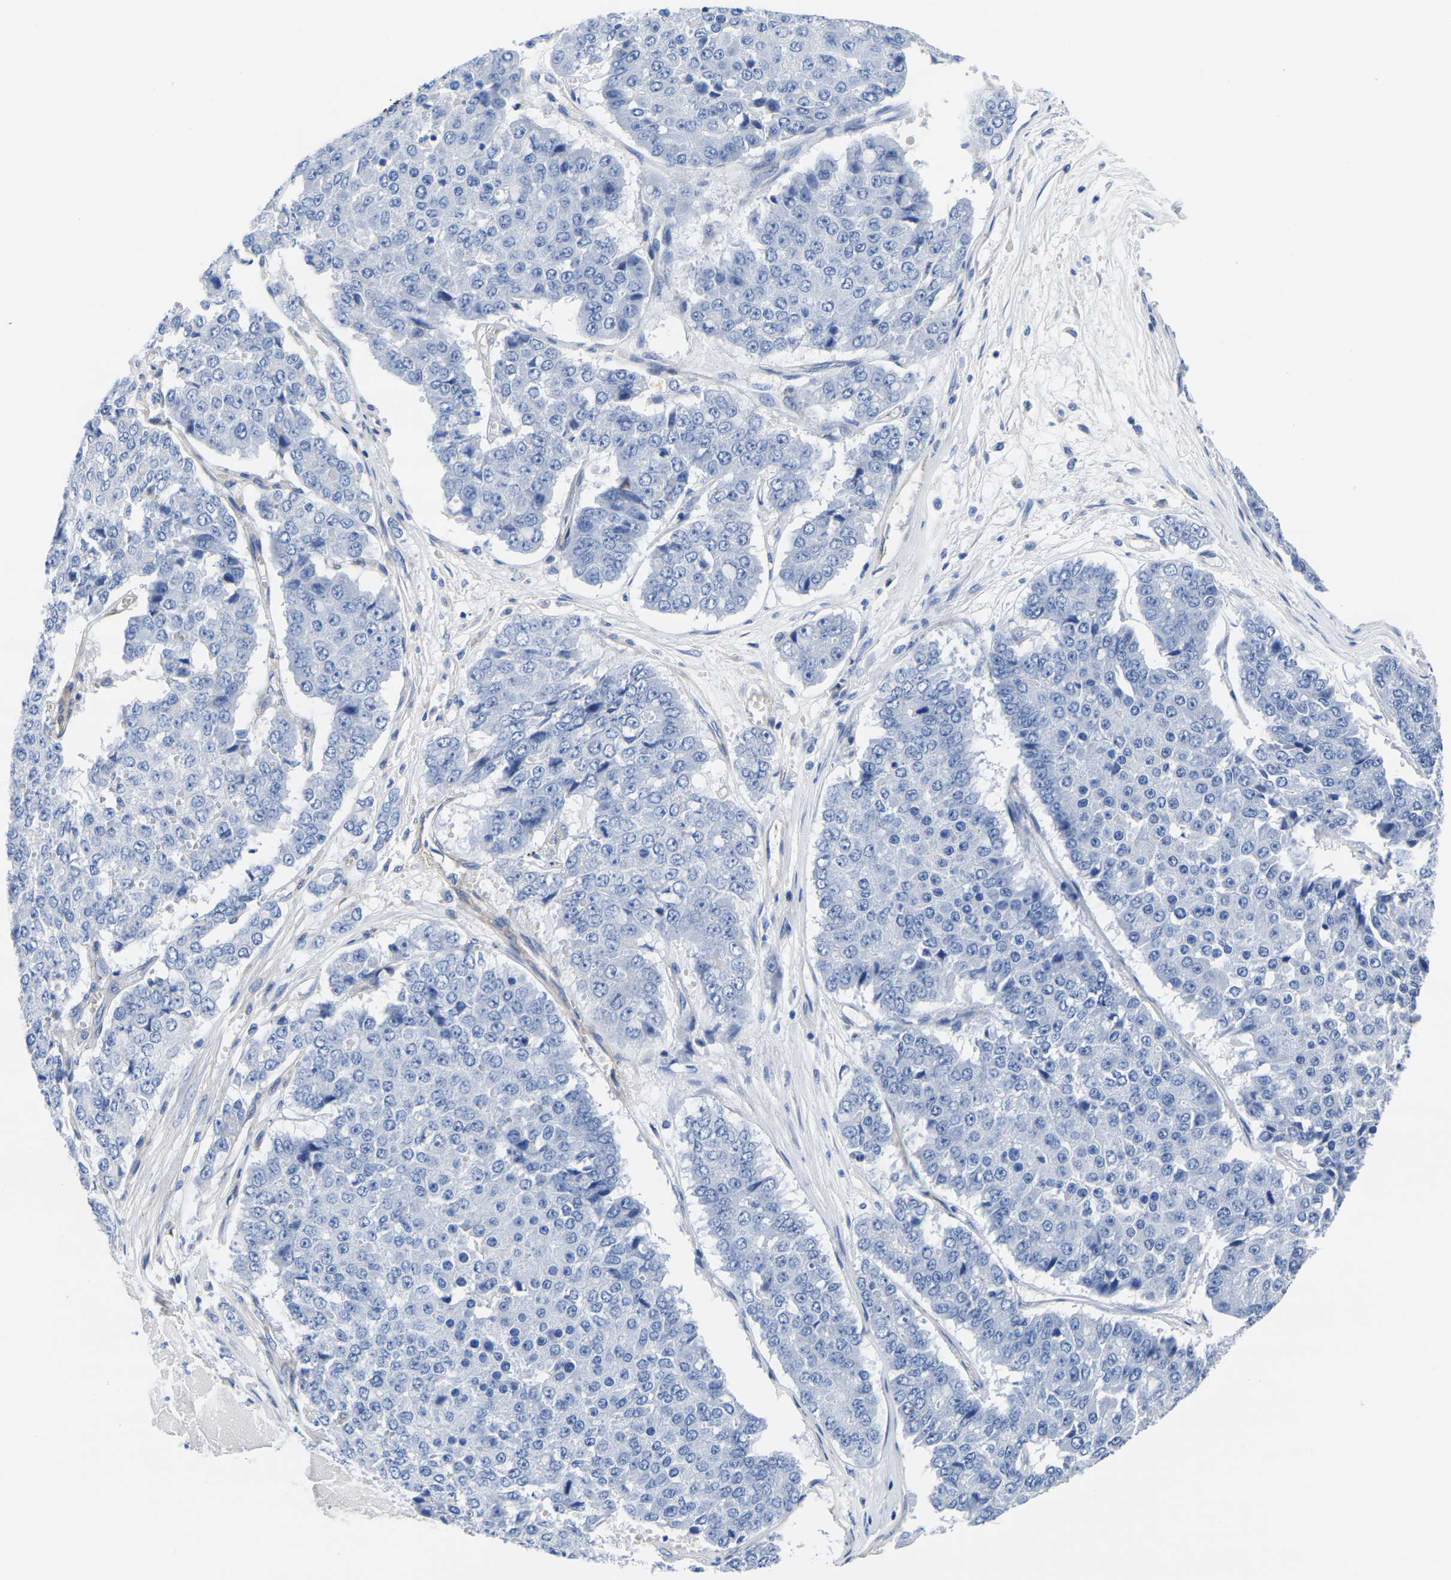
{"staining": {"intensity": "negative", "quantity": "none", "location": "none"}, "tissue": "pancreatic cancer", "cell_type": "Tumor cells", "image_type": "cancer", "snomed": [{"axis": "morphology", "description": "Adenocarcinoma, NOS"}, {"axis": "topography", "description": "Pancreas"}], "caption": "Tumor cells are negative for brown protein staining in pancreatic adenocarcinoma.", "gene": "SLC45A3", "patient": {"sex": "male", "age": 50}}